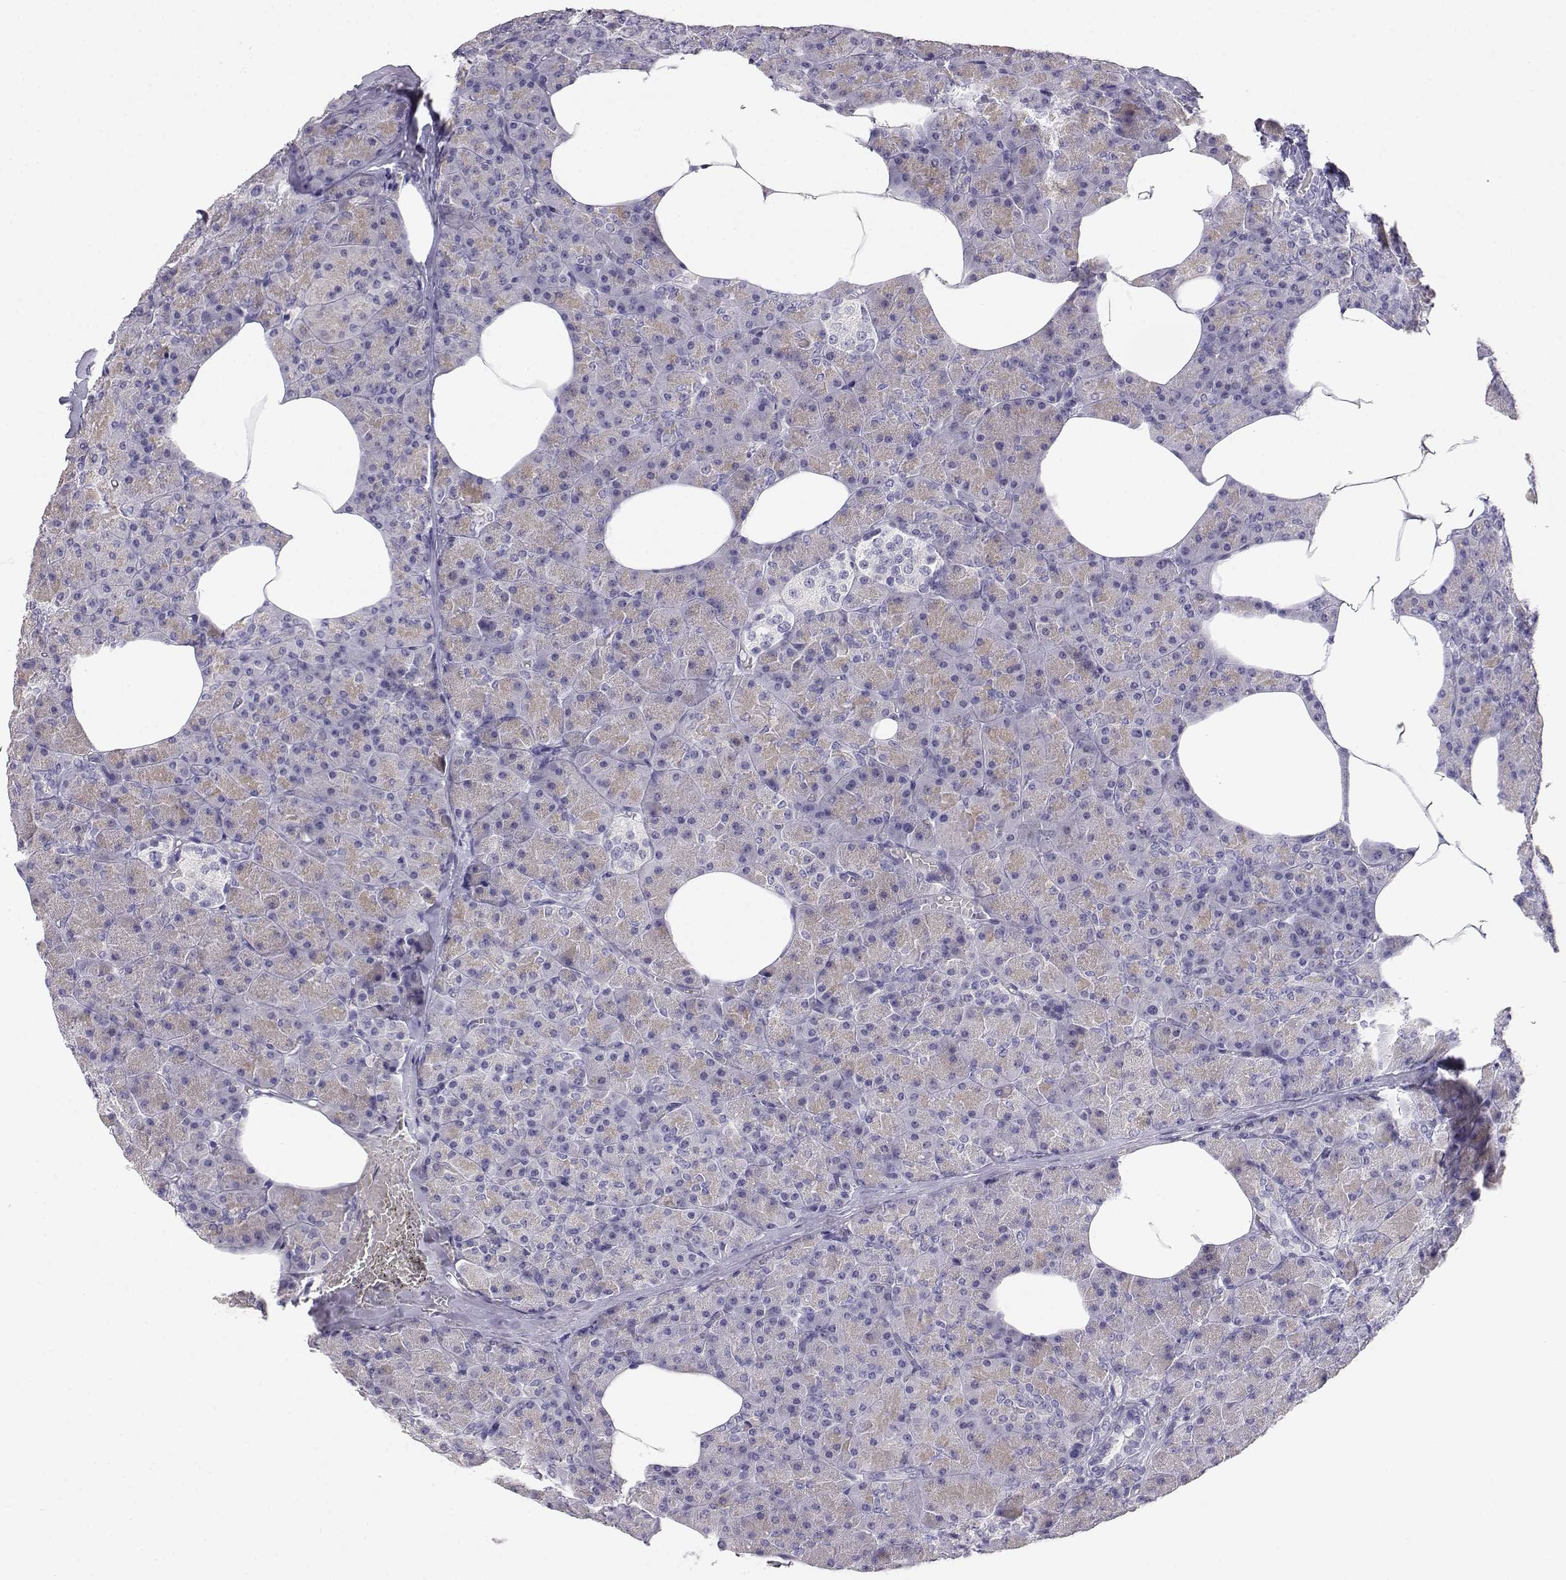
{"staining": {"intensity": "negative", "quantity": "none", "location": "none"}, "tissue": "pancreas", "cell_type": "Exocrine glandular cells", "image_type": "normal", "snomed": [{"axis": "morphology", "description": "Normal tissue, NOS"}, {"axis": "topography", "description": "Pancreas"}], "caption": "An immunohistochemistry micrograph of unremarkable pancreas is shown. There is no staining in exocrine glandular cells of pancreas.", "gene": "CDHR1", "patient": {"sex": "female", "age": 45}}